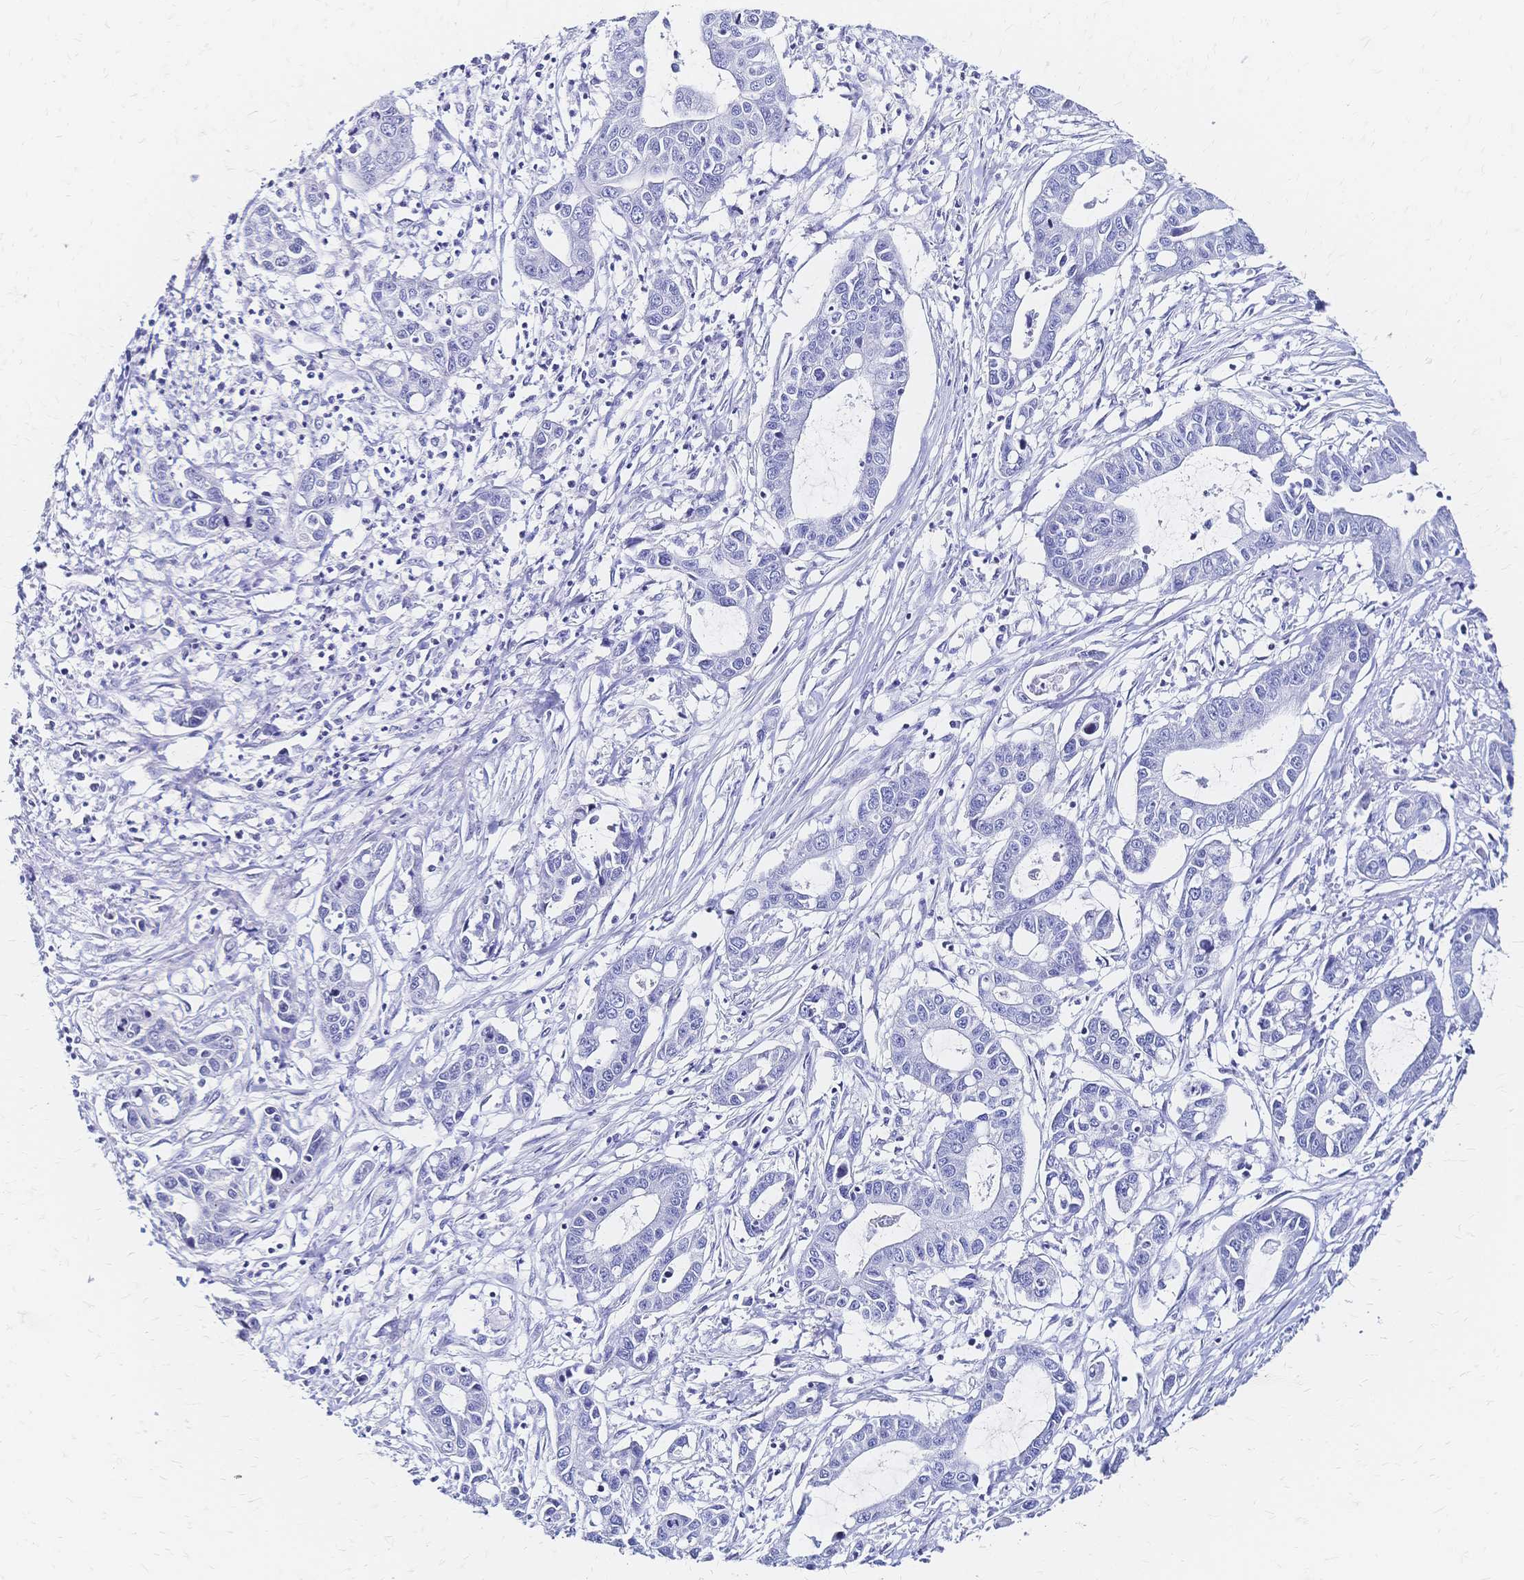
{"staining": {"intensity": "negative", "quantity": "none", "location": "none"}, "tissue": "liver cancer", "cell_type": "Tumor cells", "image_type": "cancer", "snomed": [{"axis": "morphology", "description": "Cholangiocarcinoma"}, {"axis": "topography", "description": "Liver"}], "caption": "Immunohistochemistry photomicrograph of neoplastic tissue: human liver cholangiocarcinoma stained with DAB (3,3'-diaminobenzidine) shows no significant protein staining in tumor cells.", "gene": "SLC5A1", "patient": {"sex": "male", "age": 58}}